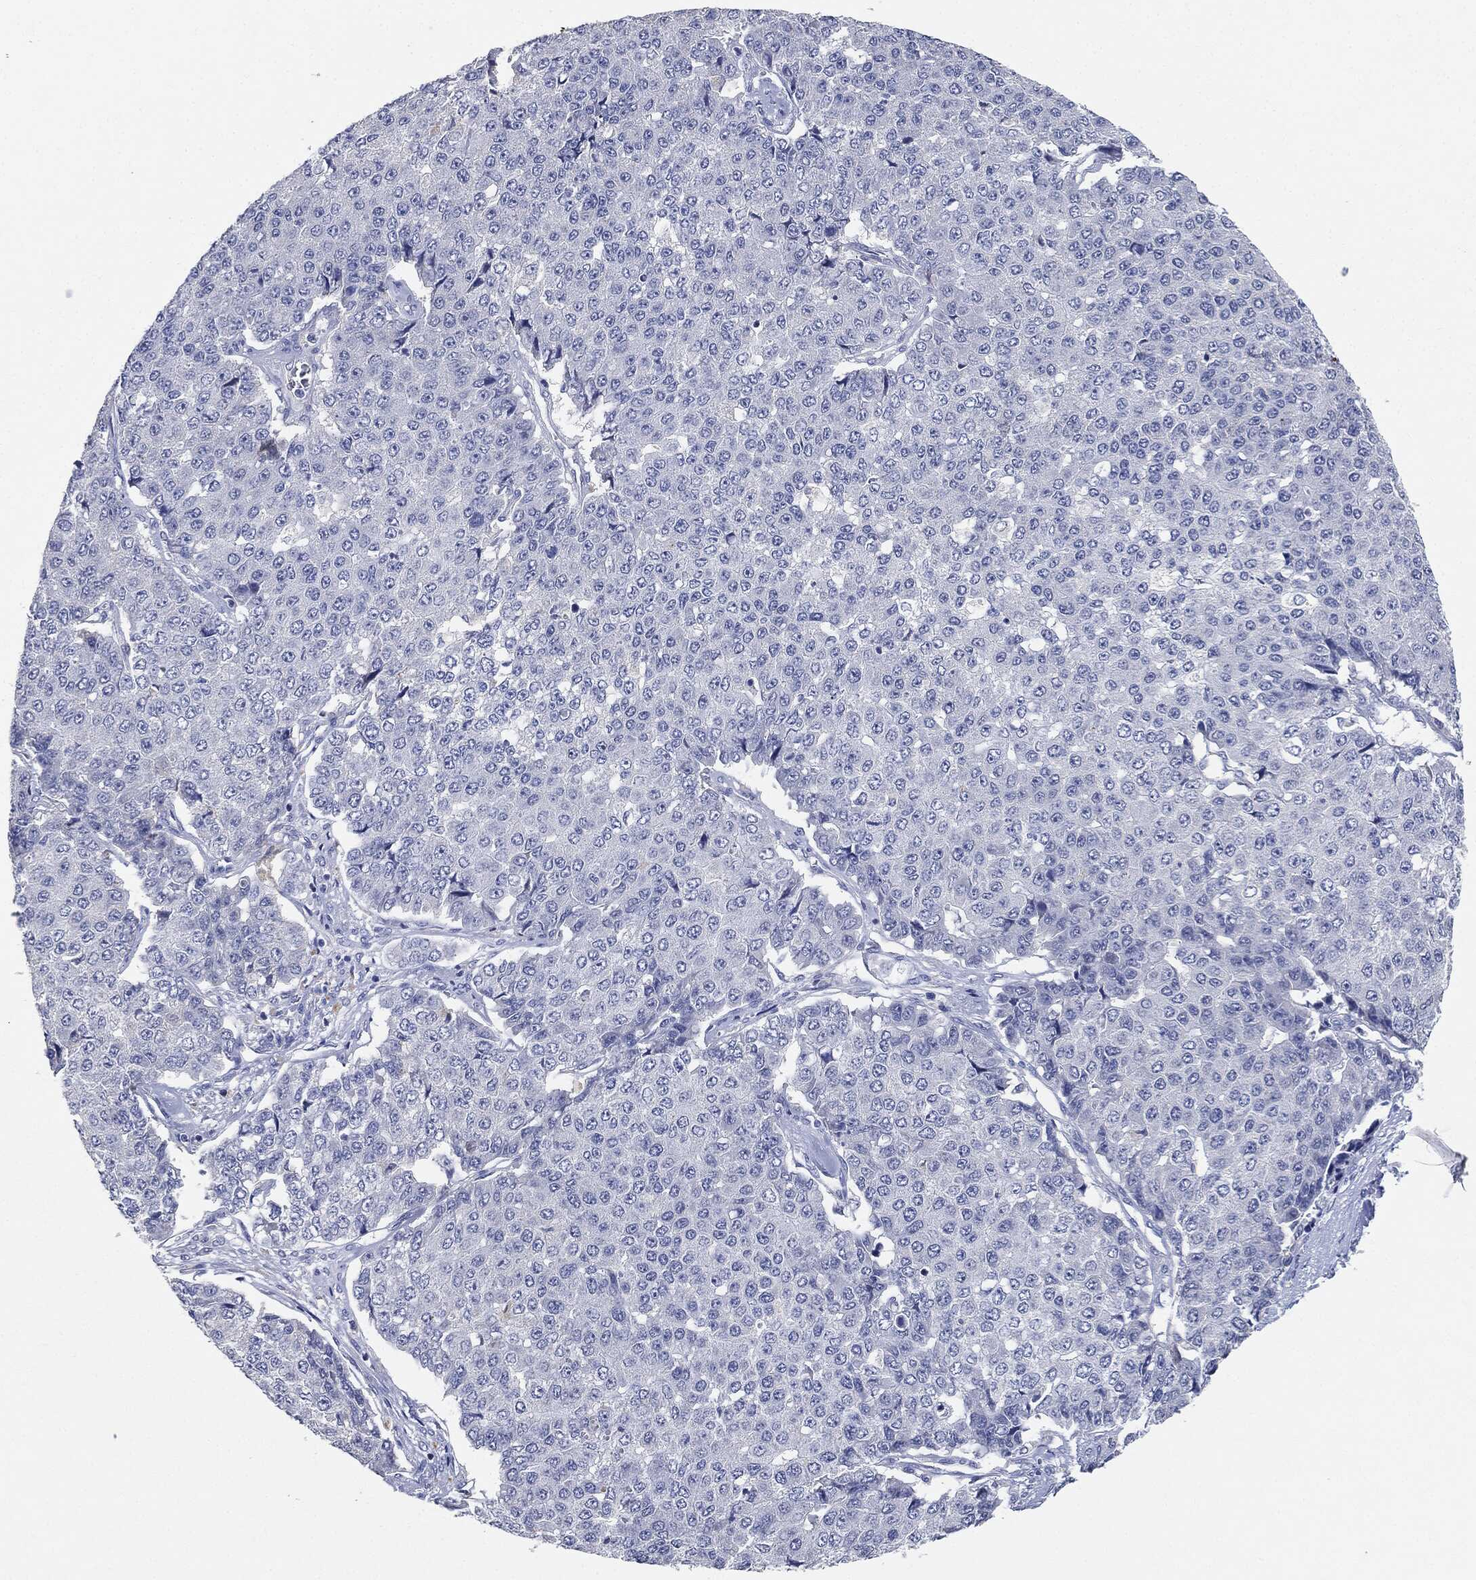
{"staining": {"intensity": "negative", "quantity": "none", "location": "none"}, "tissue": "pancreatic cancer", "cell_type": "Tumor cells", "image_type": "cancer", "snomed": [{"axis": "morphology", "description": "Normal tissue, NOS"}, {"axis": "morphology", "description": "Adenocarcinoma, NOS"}, {"axis": "topography", "description": "Pancreas"}, {"axis": "topography", "description": "Duodenum"}], "caption": "There is no significant expression in tumor cells of pancreatic adenocarcinoma.", "gene": "NTRK1", "patient": {"sex": "male", "age": 50}}